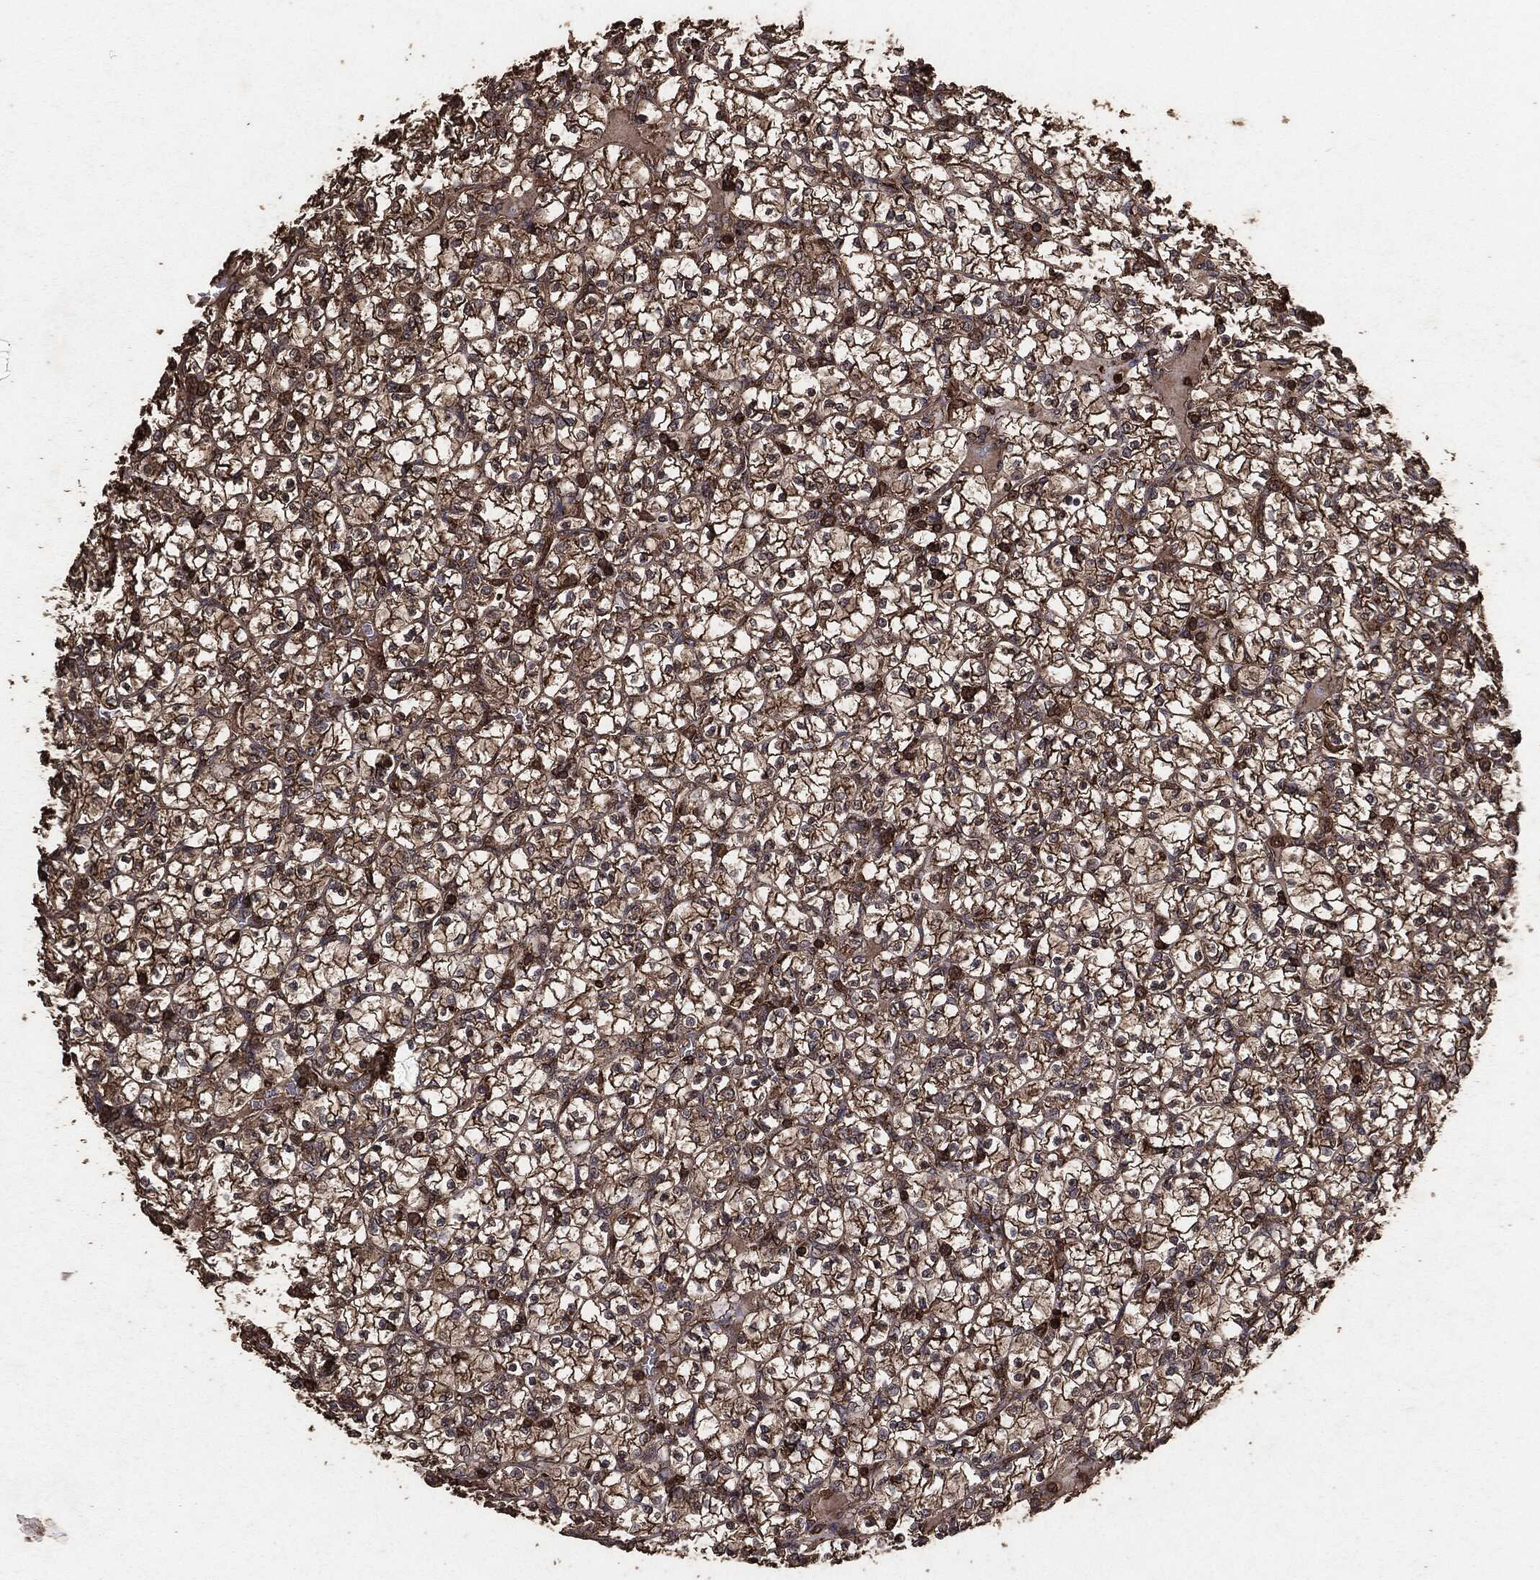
{"staining": {"intensity": "moderate", "quantity": ">75%", "location": "cytoplasmic/membranous"}, "tissue": "renal cancer", "cell_type": "Tumor cells", "image_type": "cancer", "snomed": [{"axis": "morphology", "description": "Adenocarcinoma, NOS"}, {"axis": "topography", "description": "Kidney"}], "caption": "This histopathology image demonstrates immunohistochemistry (IHC) staining of human renal cancer, with medium moderate cytoplasmic/membranous expression in approximately >75% of tumor cells.", "gene": "MTOR", "patient": {"sex": "female", "age": 89}}